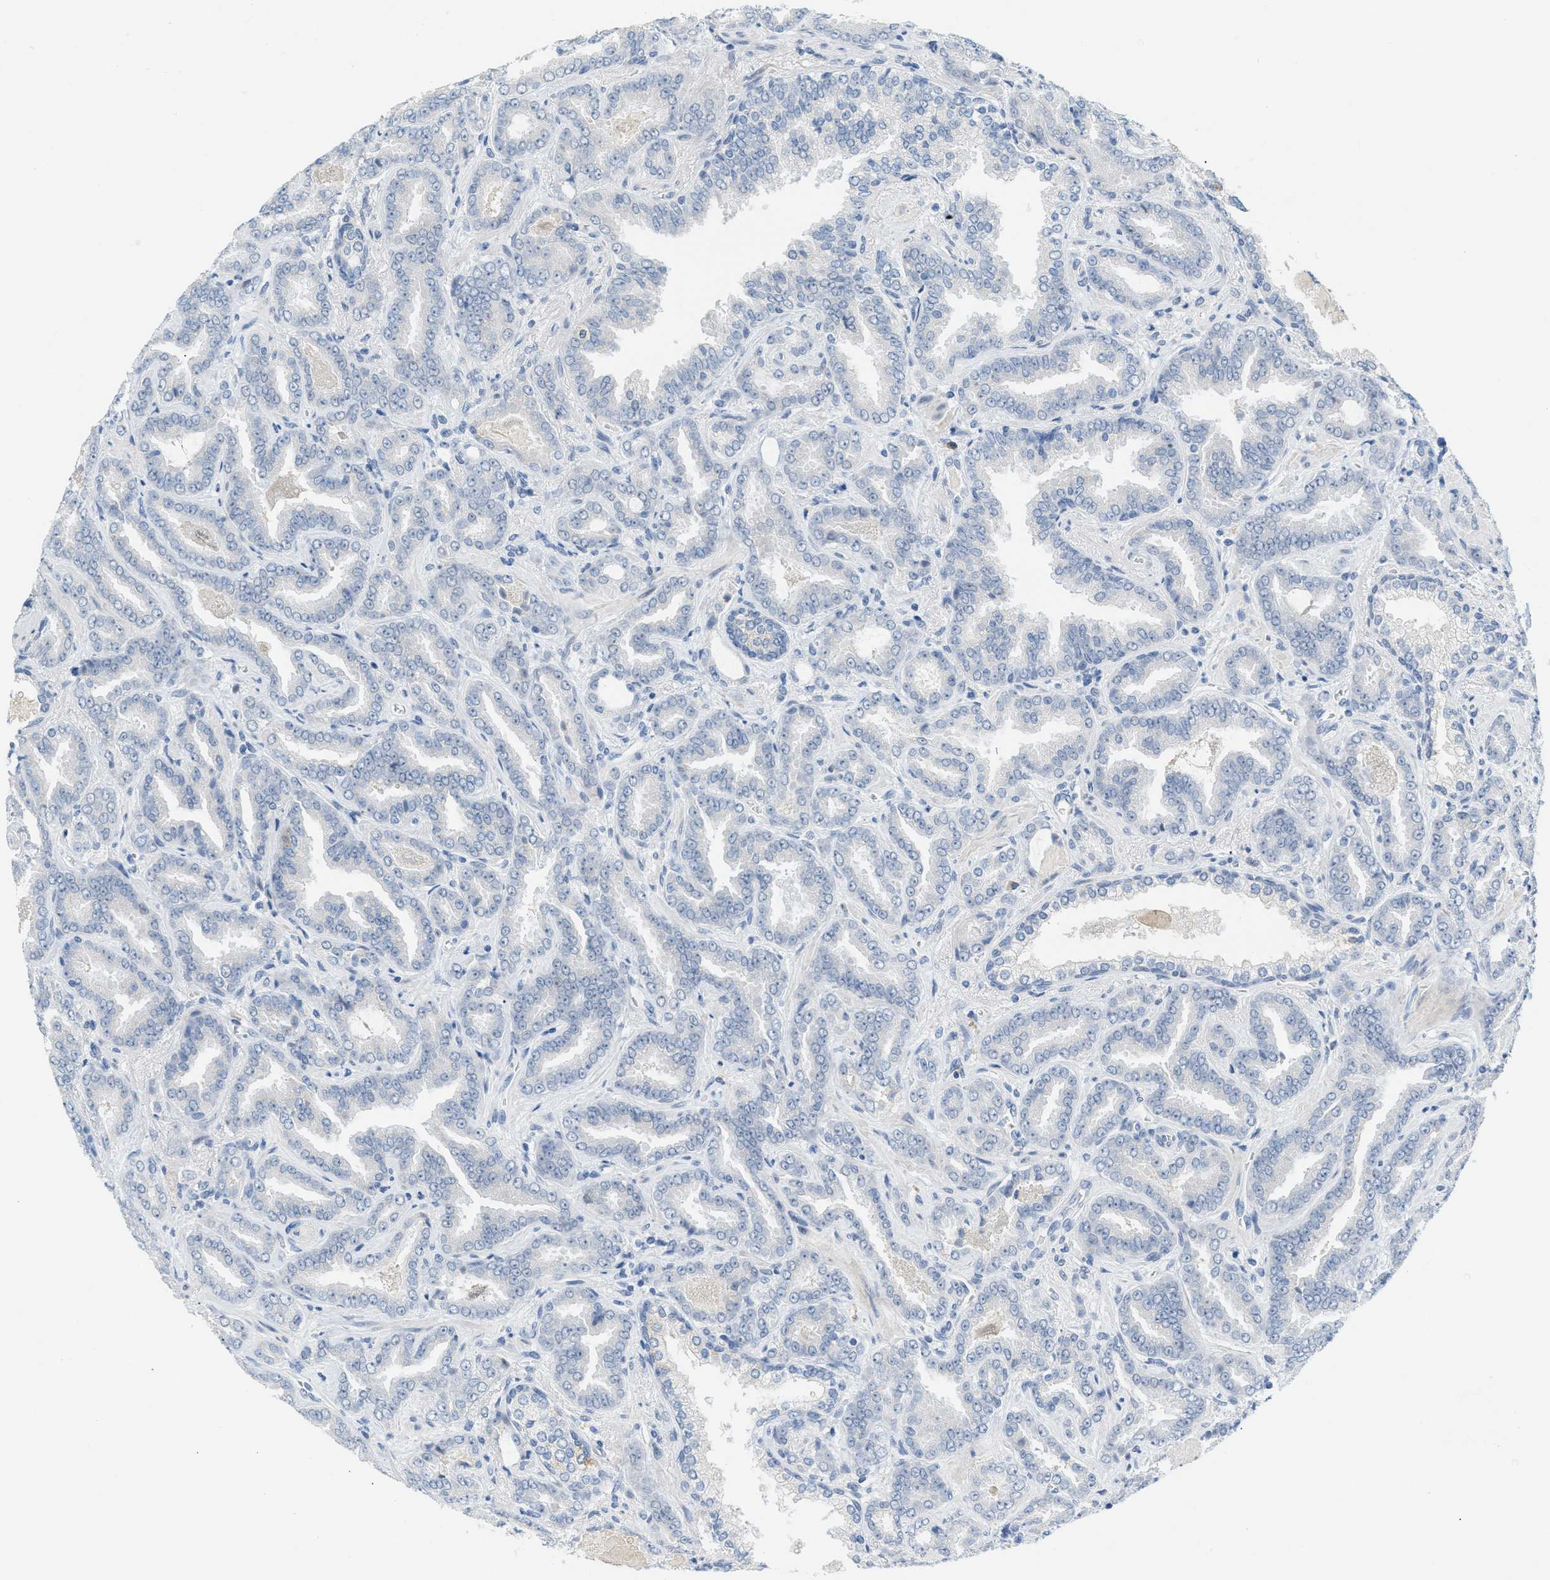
{"staining": {"intensity": "negative", "quantity": "none", "location": "none"}, "tissue": "prostate cancer", "cell_type": "Tumor cells", "image_type": "cancer", "snomed": [{"axis": "morphology", "description": "Adenocarcinoma, Low grade"}, {"axis": "topography", "description": "Prostate"}], "caption": "Tumor cells show no significant positivity in prostate cancer (adenocarcinoma (low-grade)).", "gene": "HSF2", "patient": {"sex": "male", "age": 60}}